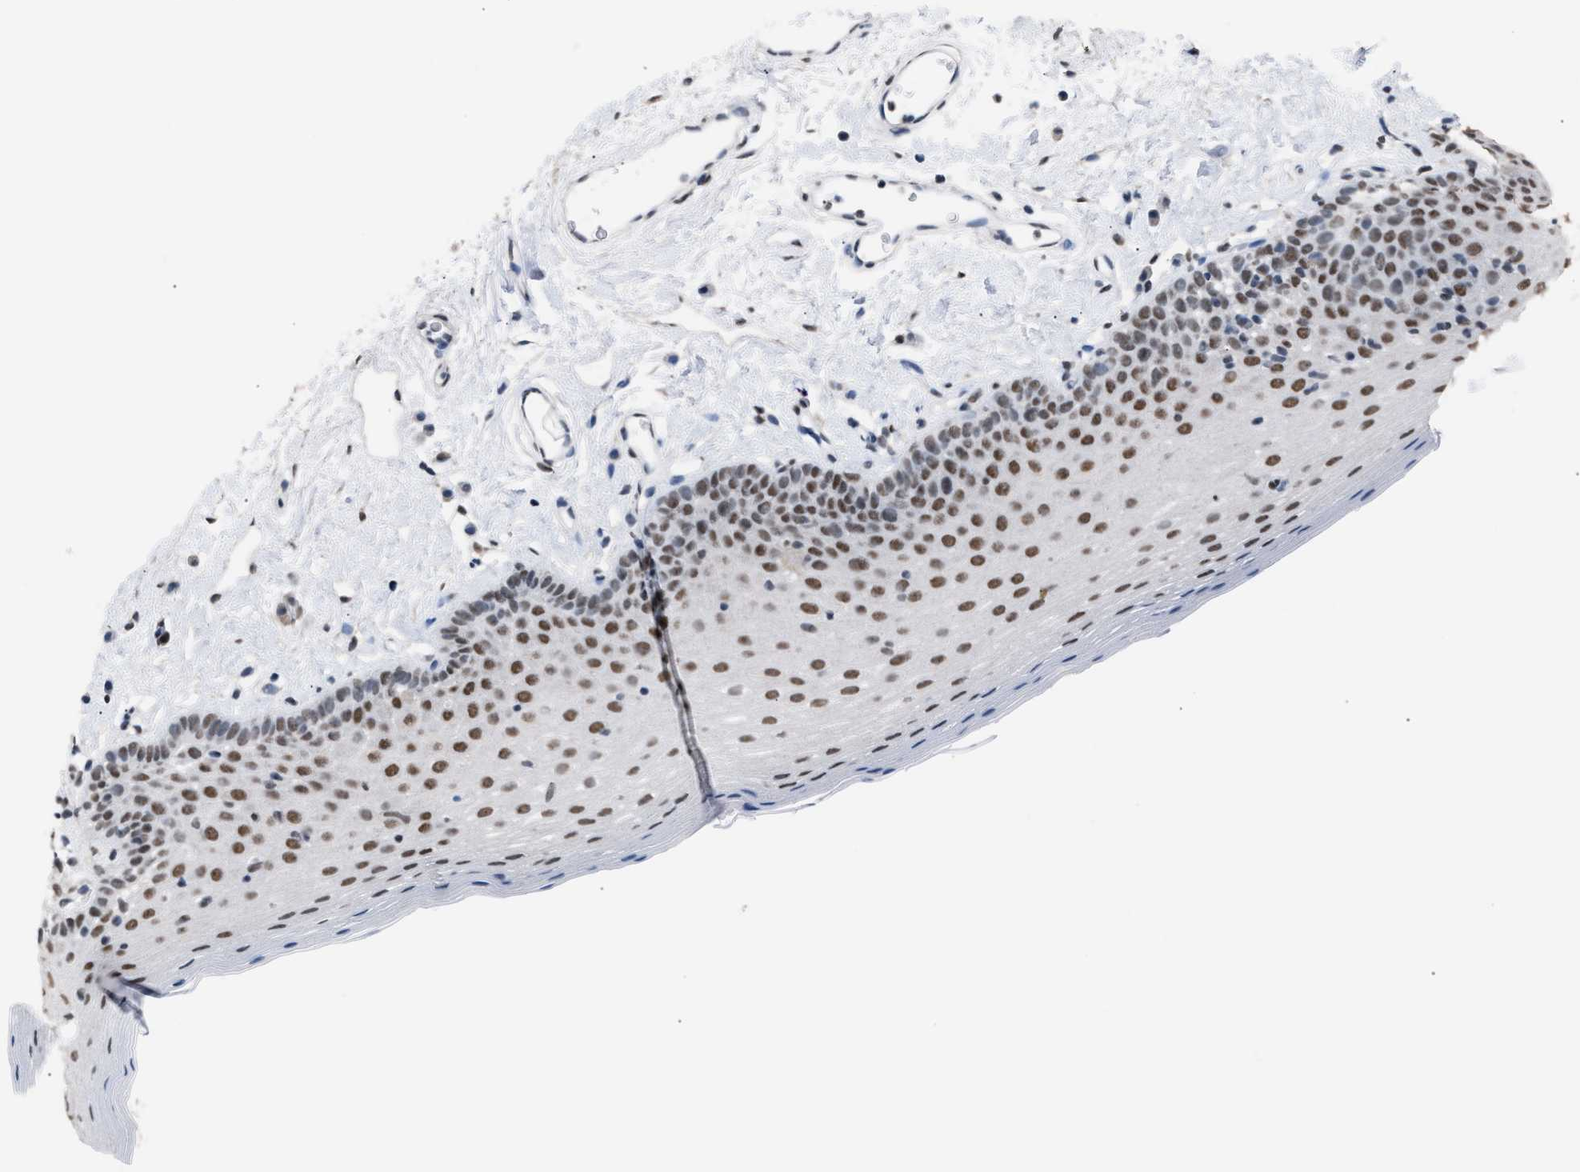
{"staining": {"intensity": "moderate", "quantity": ">75%", "location": "nuclear"}, "tissue": "oral mucosa", "cell_type": "Squamous epithelial cells", "image_type": "normal", "snomed": [{"axis": "morphology", "description": "Normal tissue, NOS"}, {"axis": "topography", "description": "Oral tissue"}], "caption": "IHC micrograph of benign oral mucosa: human oral mucosa stained using immunohistochemistry (IHC) reveals medium levels of moderate protein expression localized specifically in the nuclear of squamous epithelial cells, appearing as a nuclear brown color.", "gene": "CCAR2", "patient": {"sex": "male", "age": 66}}